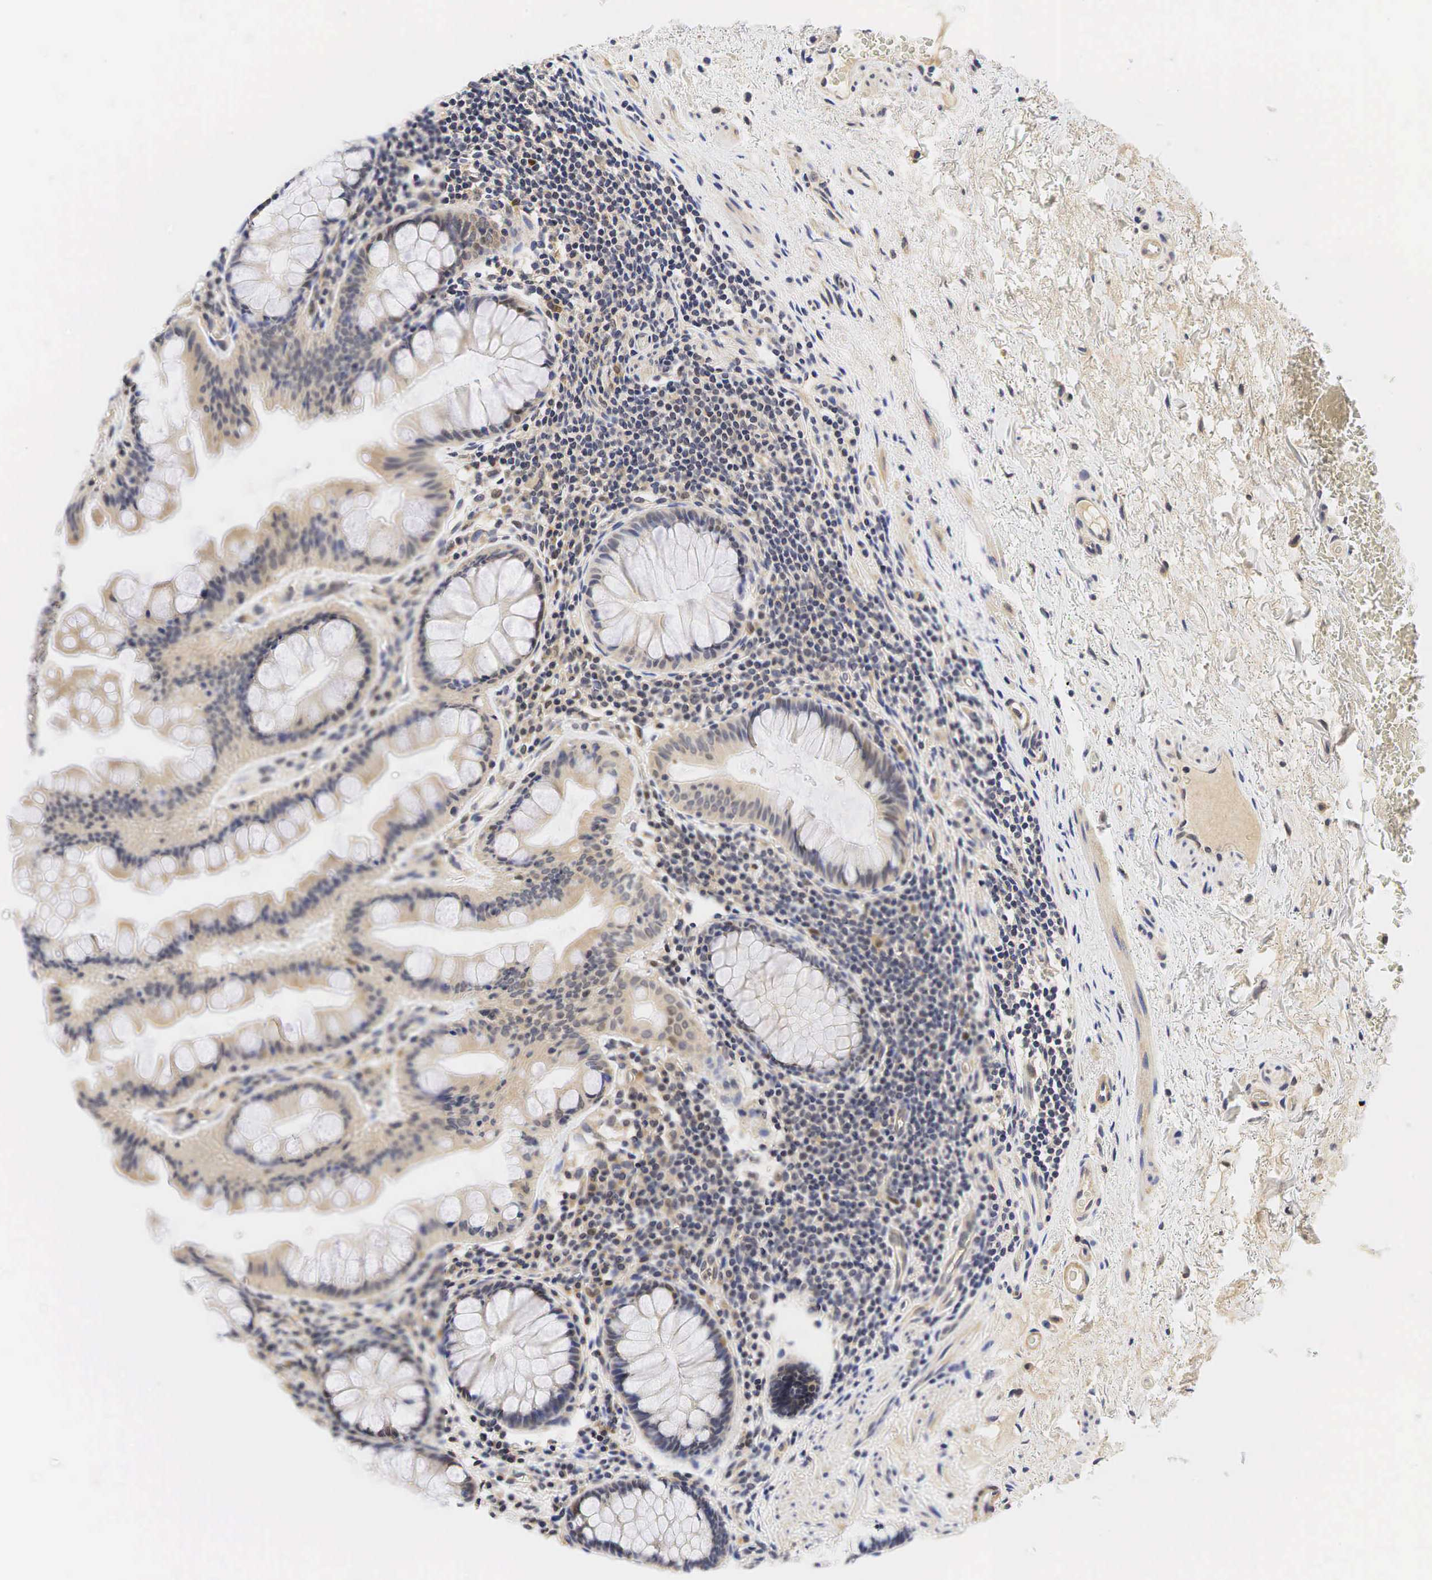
{"staining": {"intensity": "weak", "quantity": "<25%", "location": "cytoplasmic/membranous"}, "tissue": "rectum", "cell_type": "Glandular cells", "image_type": "normal", "snomed": [{"axis": "morphology", "description": "Normal tissue, NOS"}, {"axis": "topography", "description": "Rectum"}], "caption": "The photomicrograph displays no significant expression in glandular cells of rectum. The staining is performed using DAB brown chromogen with nuclei counter-stained in using hematoxylin.", "gene": "CCND1", "patient": {"sex": "male", "age": 77}}